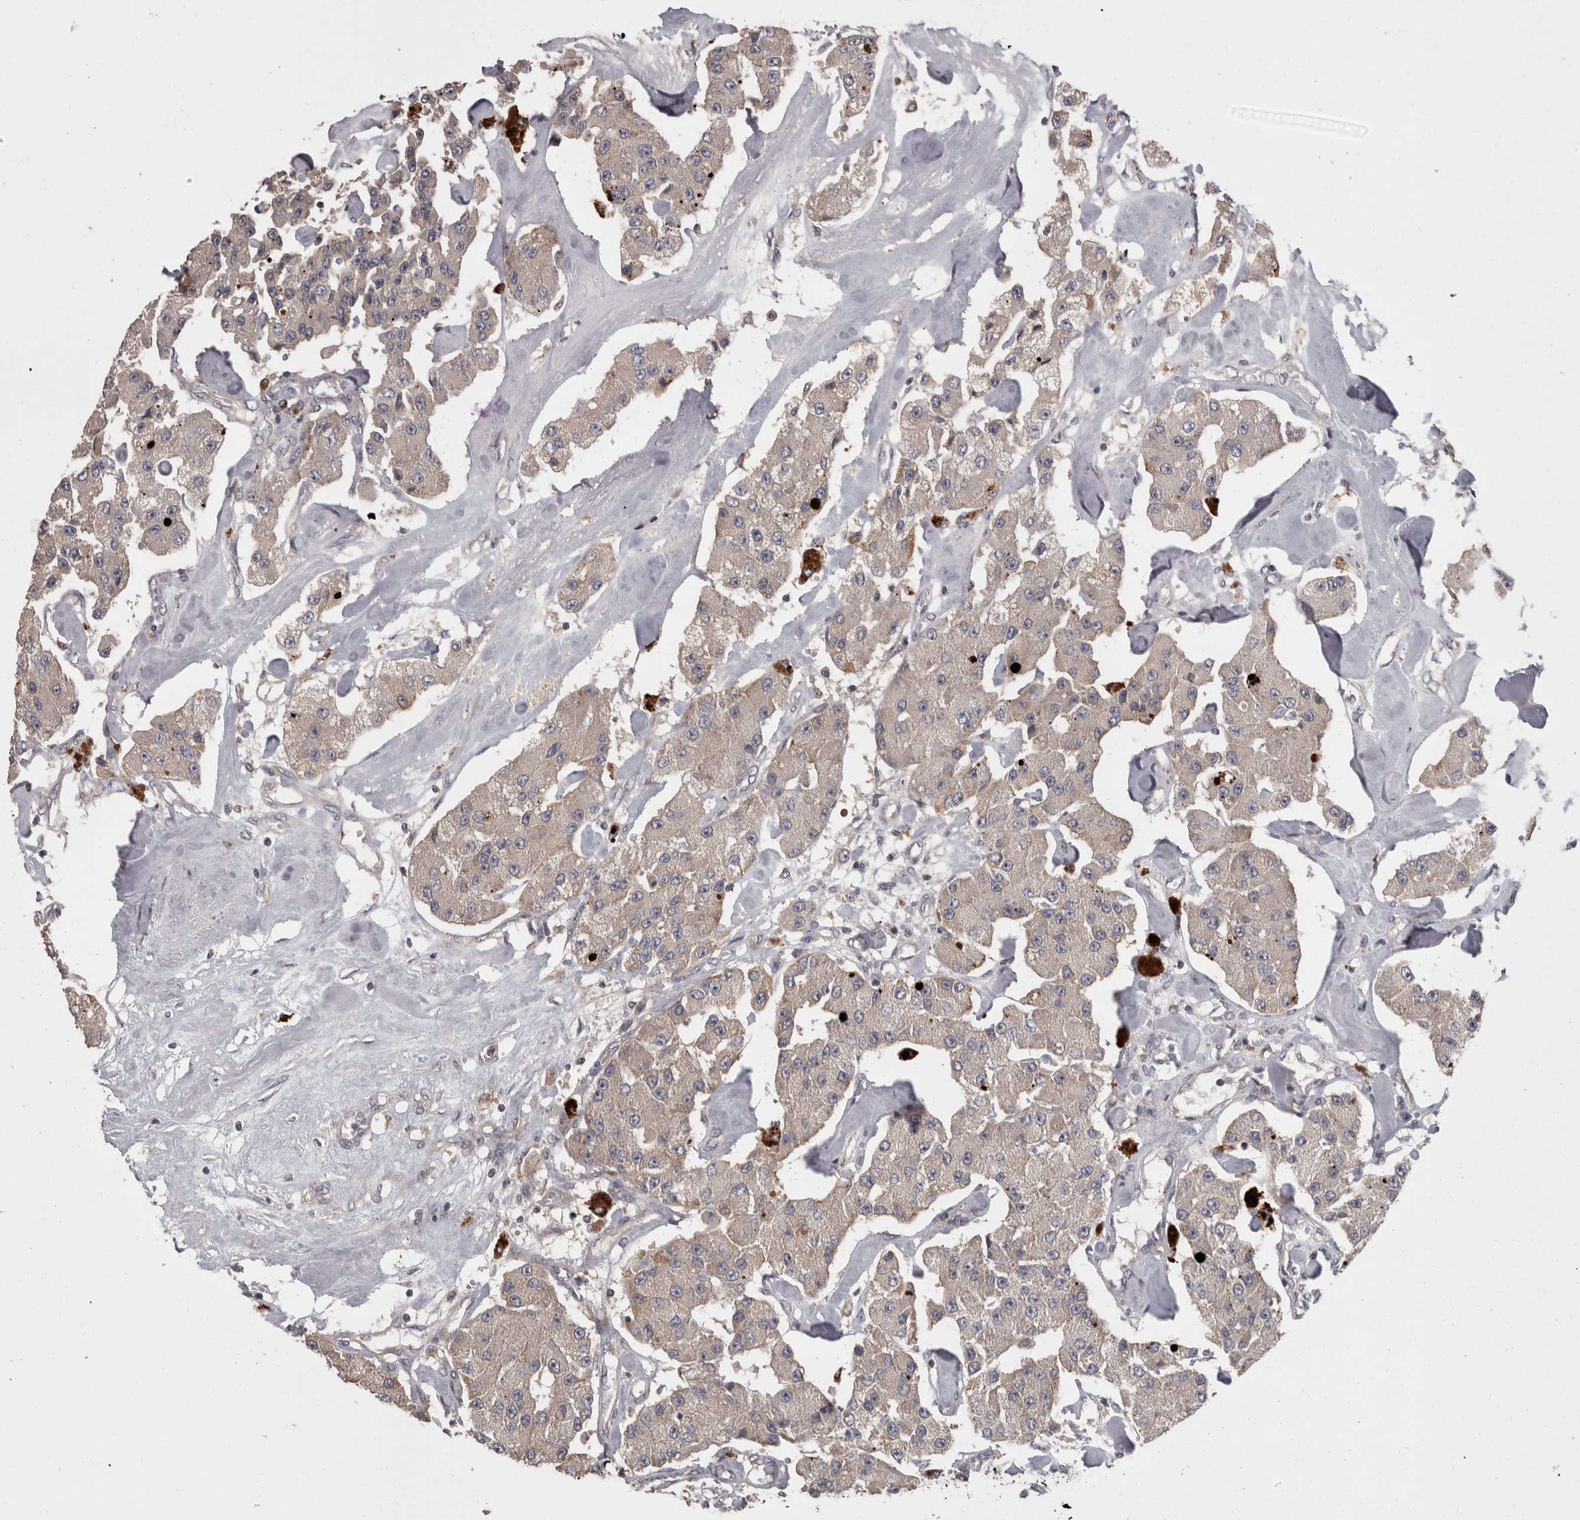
{"staining": {"intensity": "negative", "quantity": "none", "location": "none"}, "tissue": "carcinoid", "cell_type": "Tumor cells", "image_type": "cancer", "snomed": [{"axis": "morphology", "description": "Carcinoid, malignant, NOS"}, {"axis": "topography", "description": "Pancreas"}], "caption": "High magnification brightfield microscopy of carcinoid stained with DAB (brown) and counterstained with hematoxylin (blue): tumor cells show no significant positivity.", "gene": "PCM1", "patient": {"sex": "male", "age": 41}}